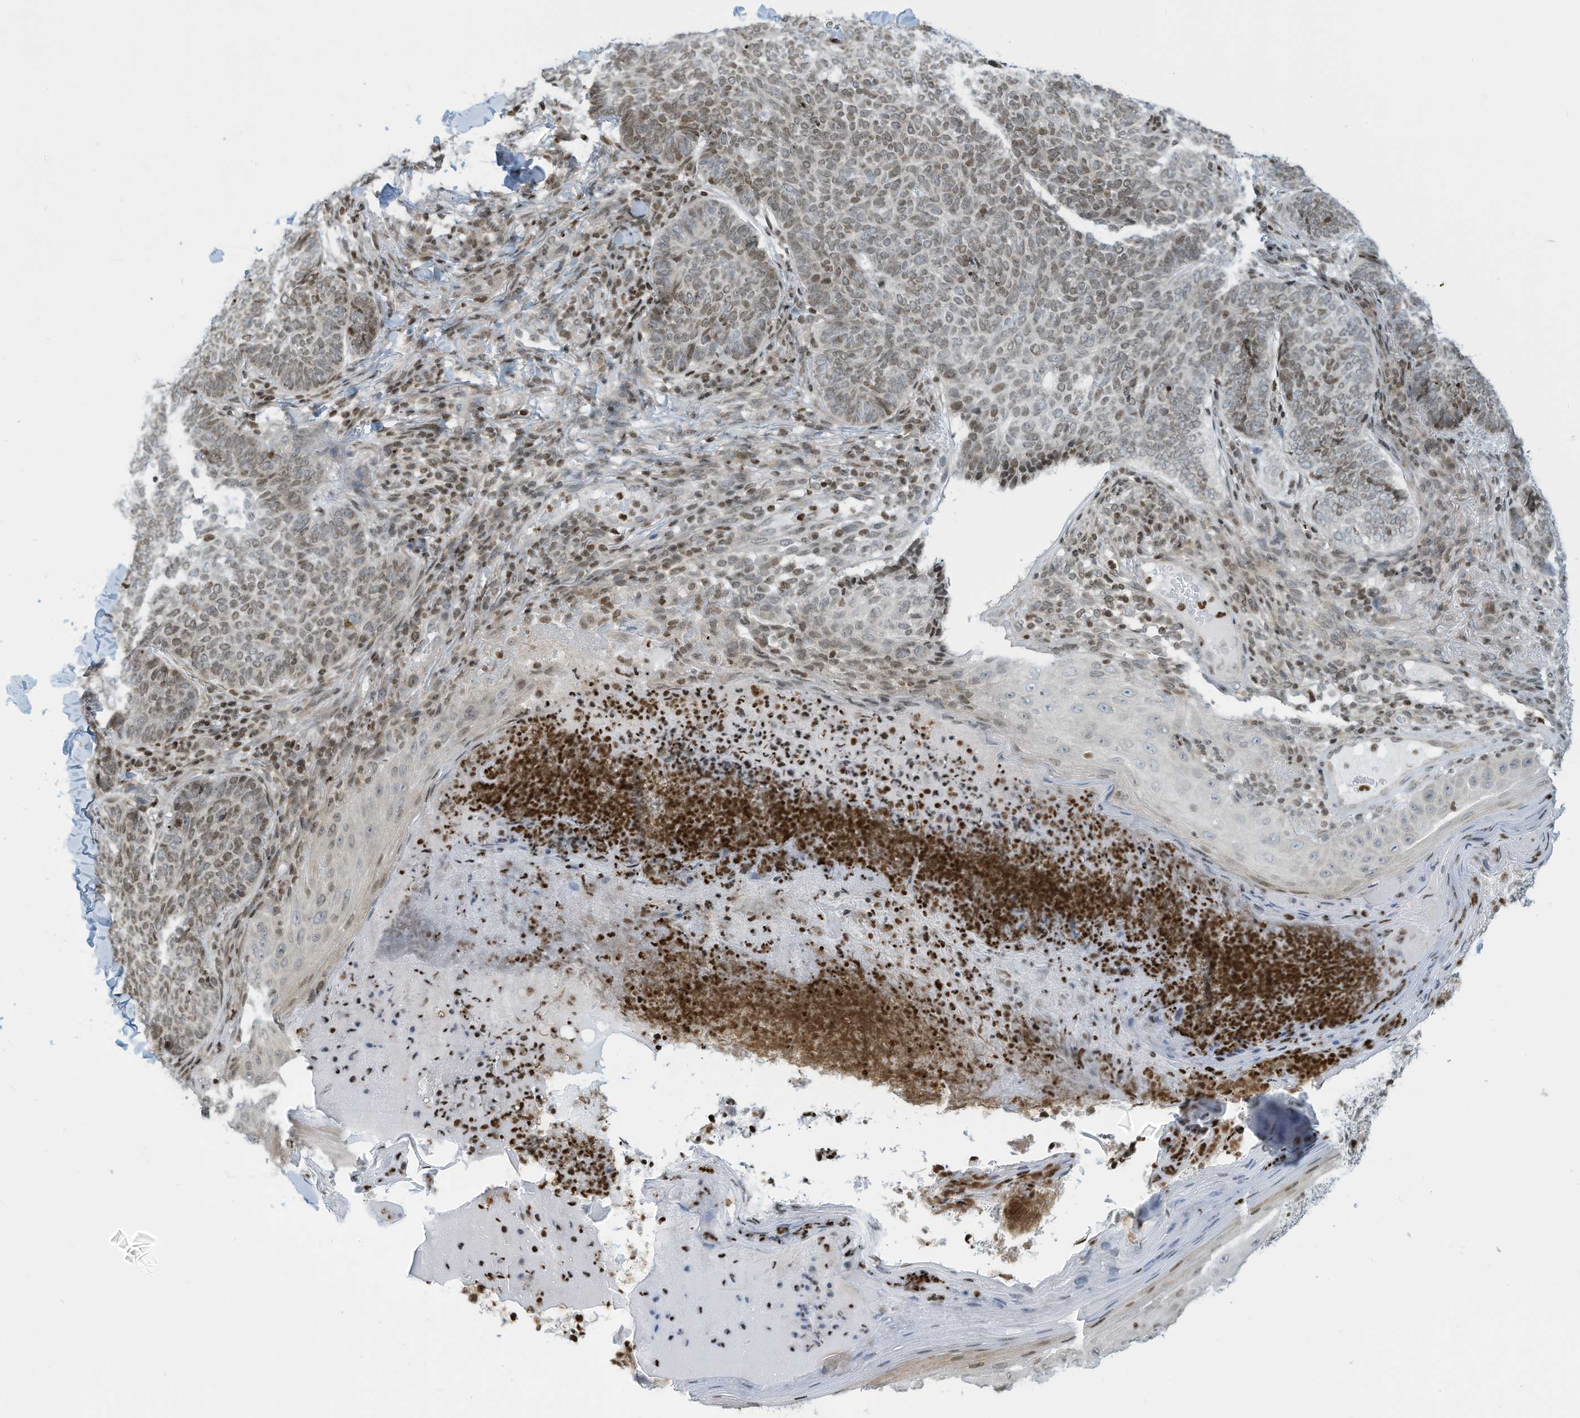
{"staining": {"intensity": "weak", "quantity": ">75%", "location": "nuclear"}, "tissue": "skin cancer", "cell_type": "Tumor cells", "image_type": "cancer", "snomed": [{"axis": "morphology", "description": "Normal tissue, NOS"}, {"axis": "morphology", "description": "Basal cell carcinoma"}, {"axis": "topography", "description": "Skin"}], "caption": "Weak nuclear staining is appreciated in about >75% of tumor cells in basal cell carcinoma (skin). The protein is shown in brown color, while the nuclei are stained blue.", "gene": "ADI1", "patient": {"sex": "male", "age": 50}}